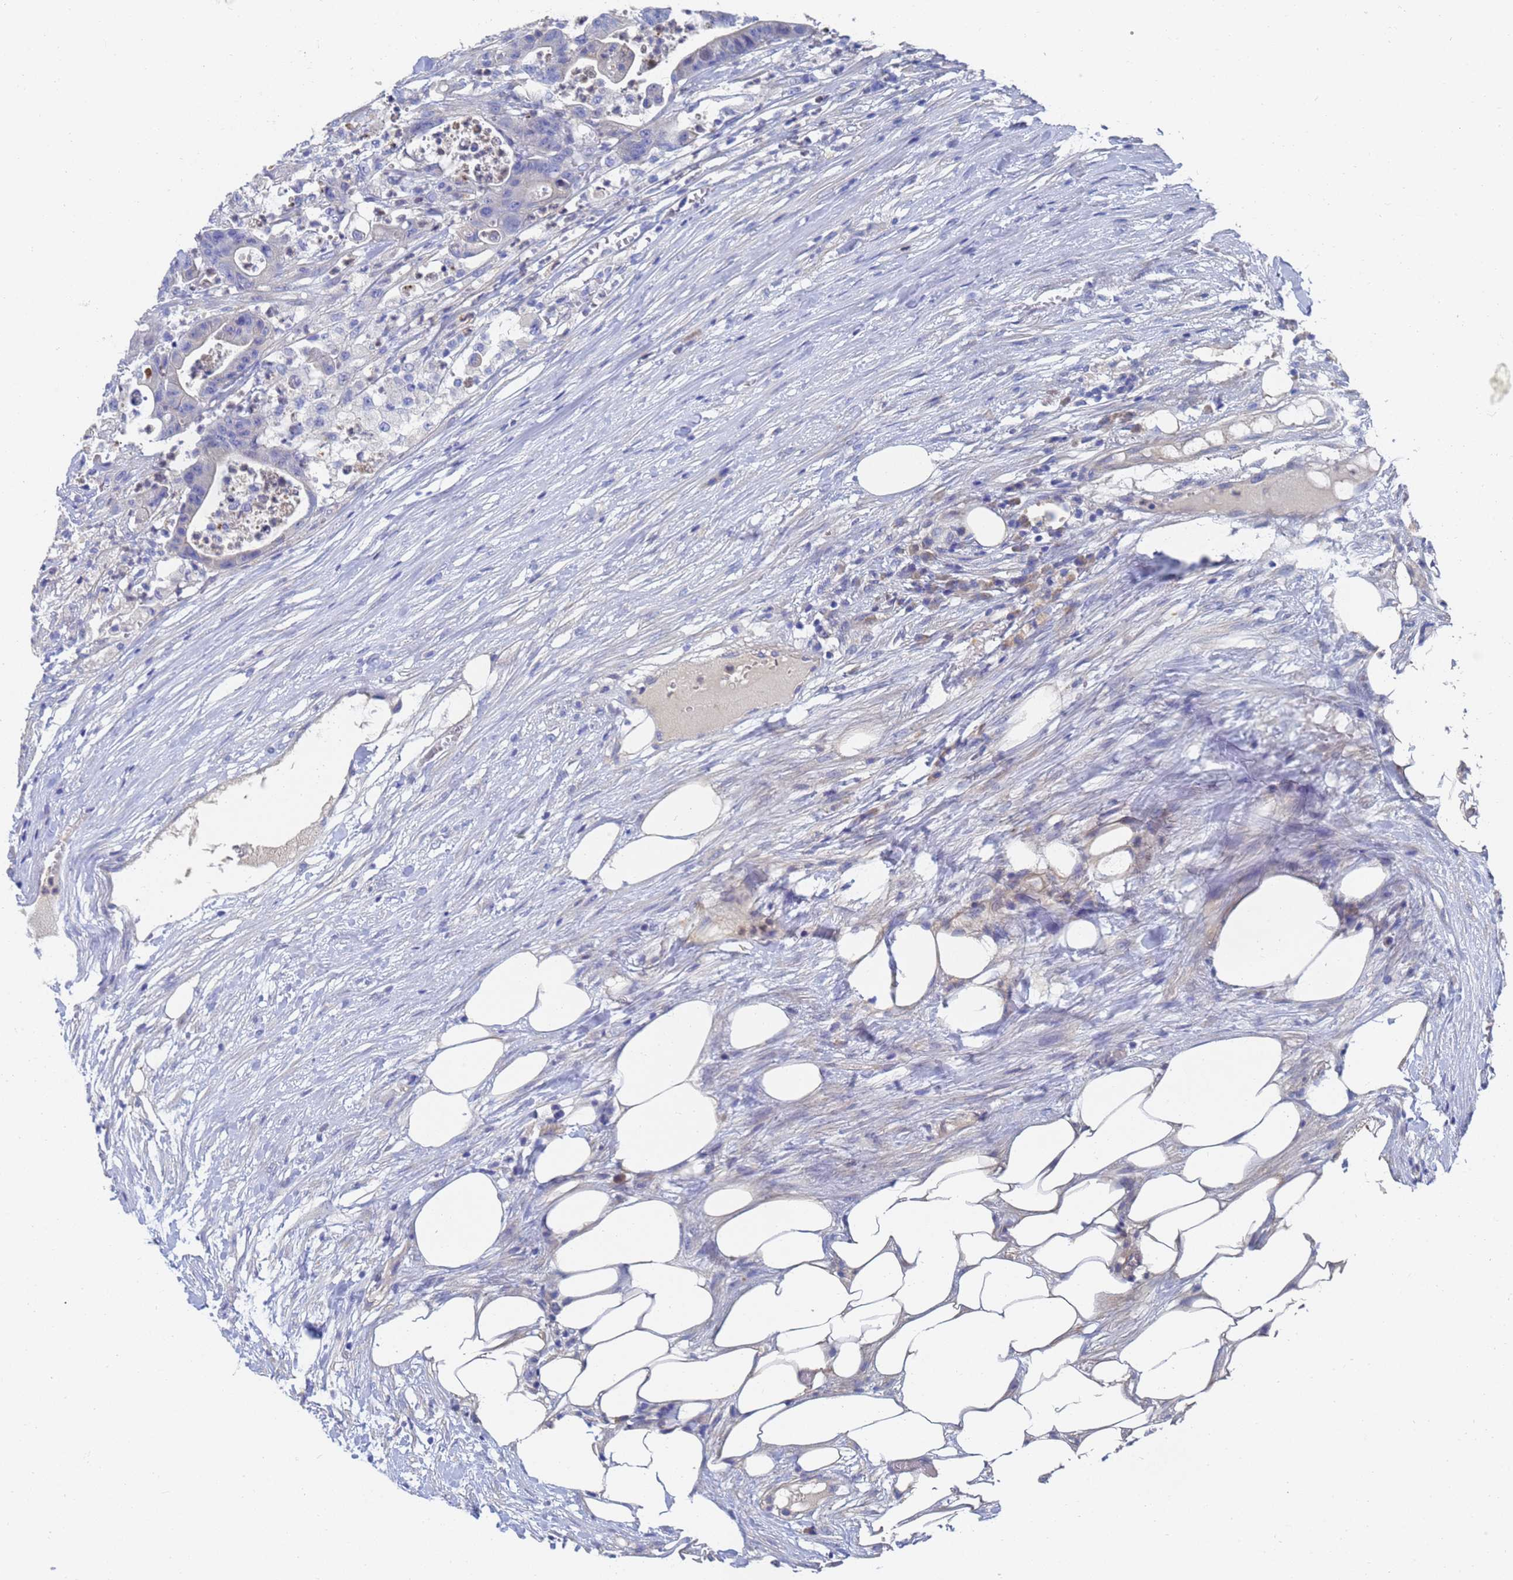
{"staining": {"intensity": "weak", "quantity": "<25%", "location": "cytoplasmic/membranous"}, "tissue": "colorectal cancer", "cell_type": "Tumor cells", "image_type": "cancer", "snomed": [{"axis": "morphology", "description": "Adenocarcinoma, NOS"}, {"axis": "topography", "description": "Colon"}], "caption": "Human colorectal adenocarcinoma stained for a protein using immunohistochemistry (IHC) exhibits no expression in tumor cells.", "gene": "LBX2", "patient": {"sex": "female", "age": 84}}